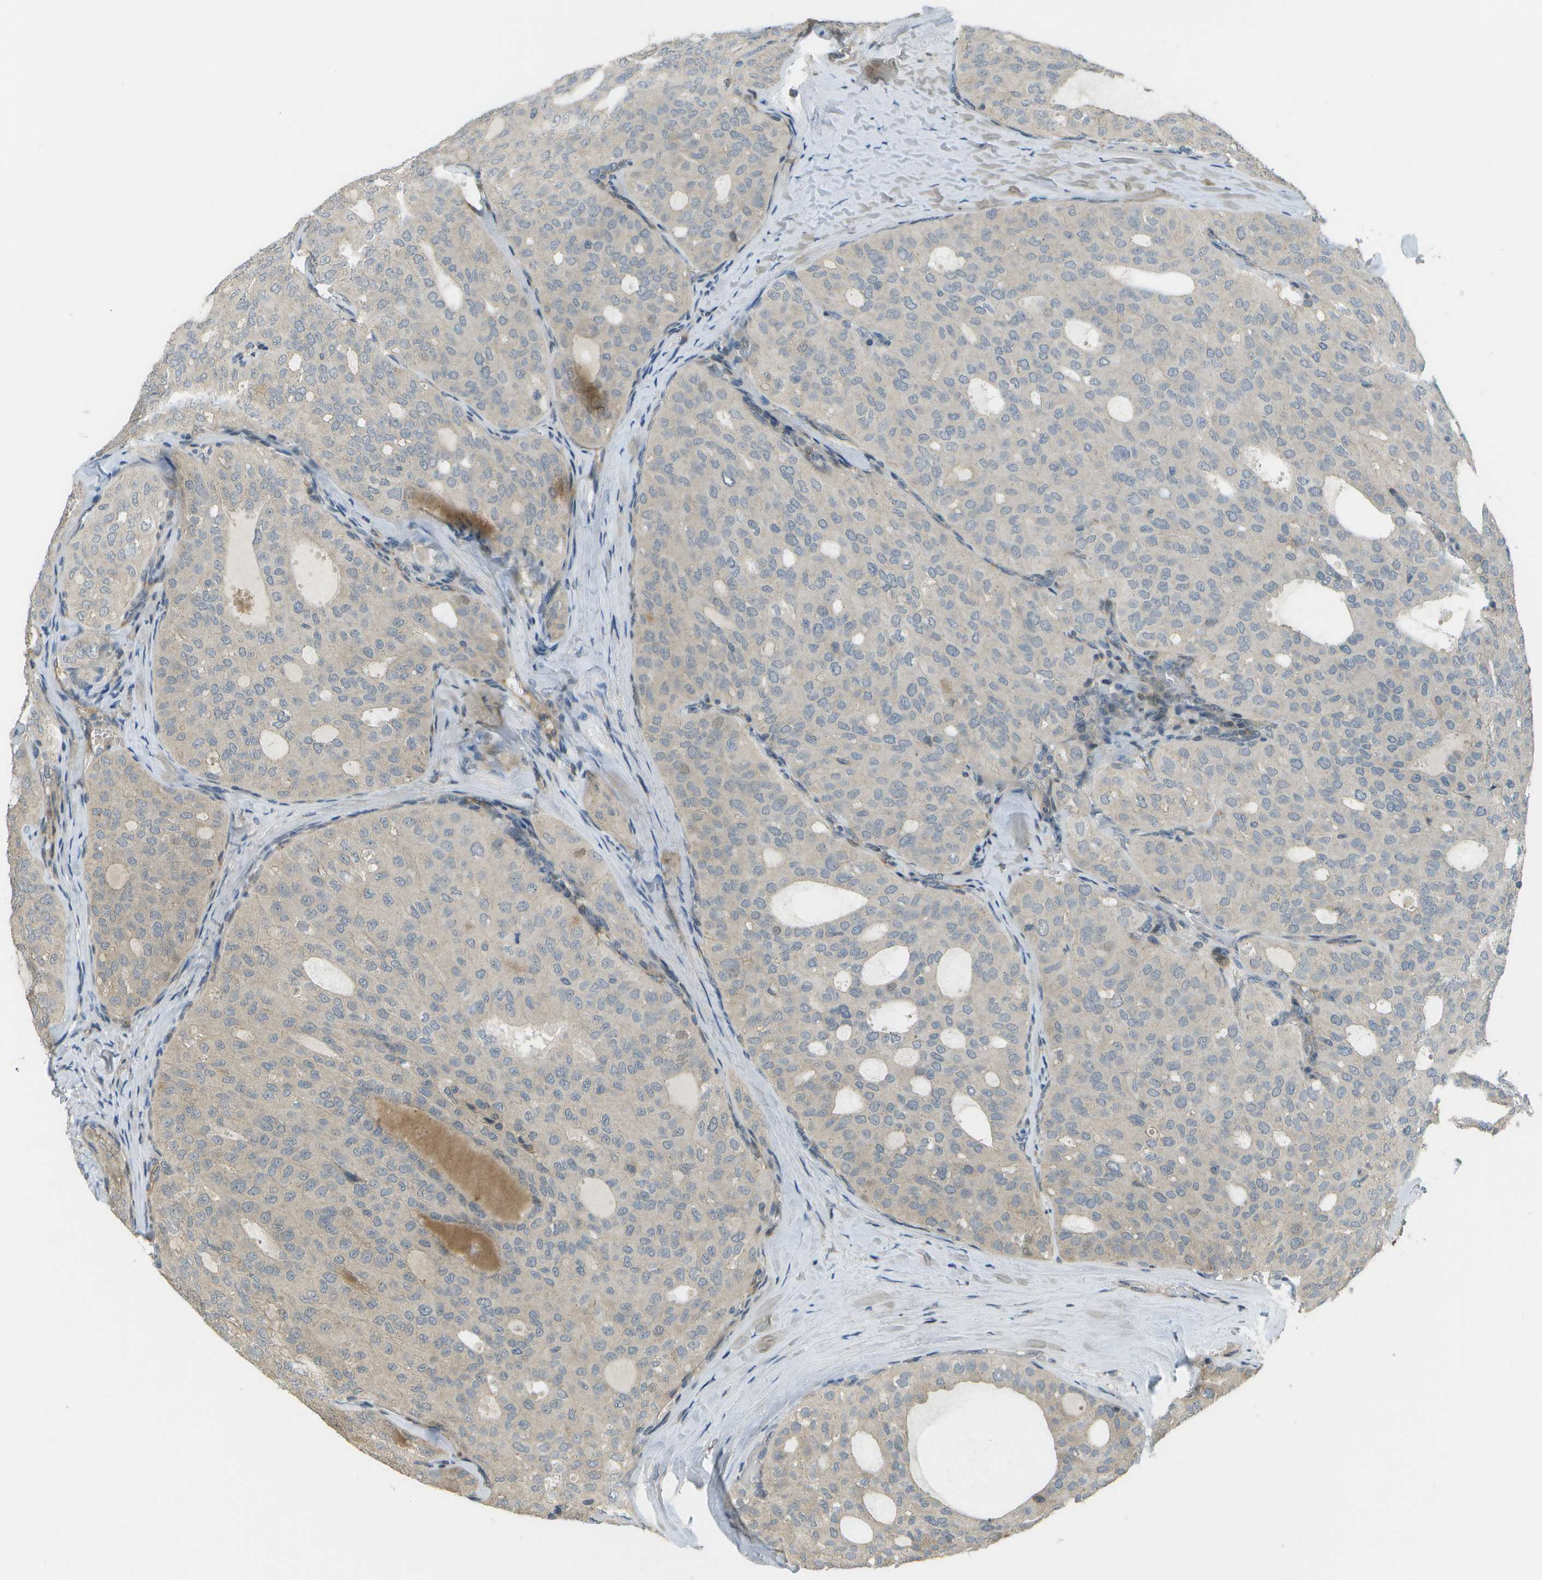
{"staining": {"intensity": "negative", "quantity": "none", "location": "none"}, "tissue": "thyroid cancer", "cell_type": "Tumor cells", "image_type": "cancer", "snomed": [{"axis": "morphology", "description": "Follicular adenoma carcinoma, NOS"}, {"axis": "topography", "description": "Thyroid gland"}], "caption": "A micrograph of follicular adenoma carcinoma (thyroid) stained for a protein demonstrates no brown staining in tumor cells.", "gene": "WNK2", "patient": {"sex": "male", "age": 75}}